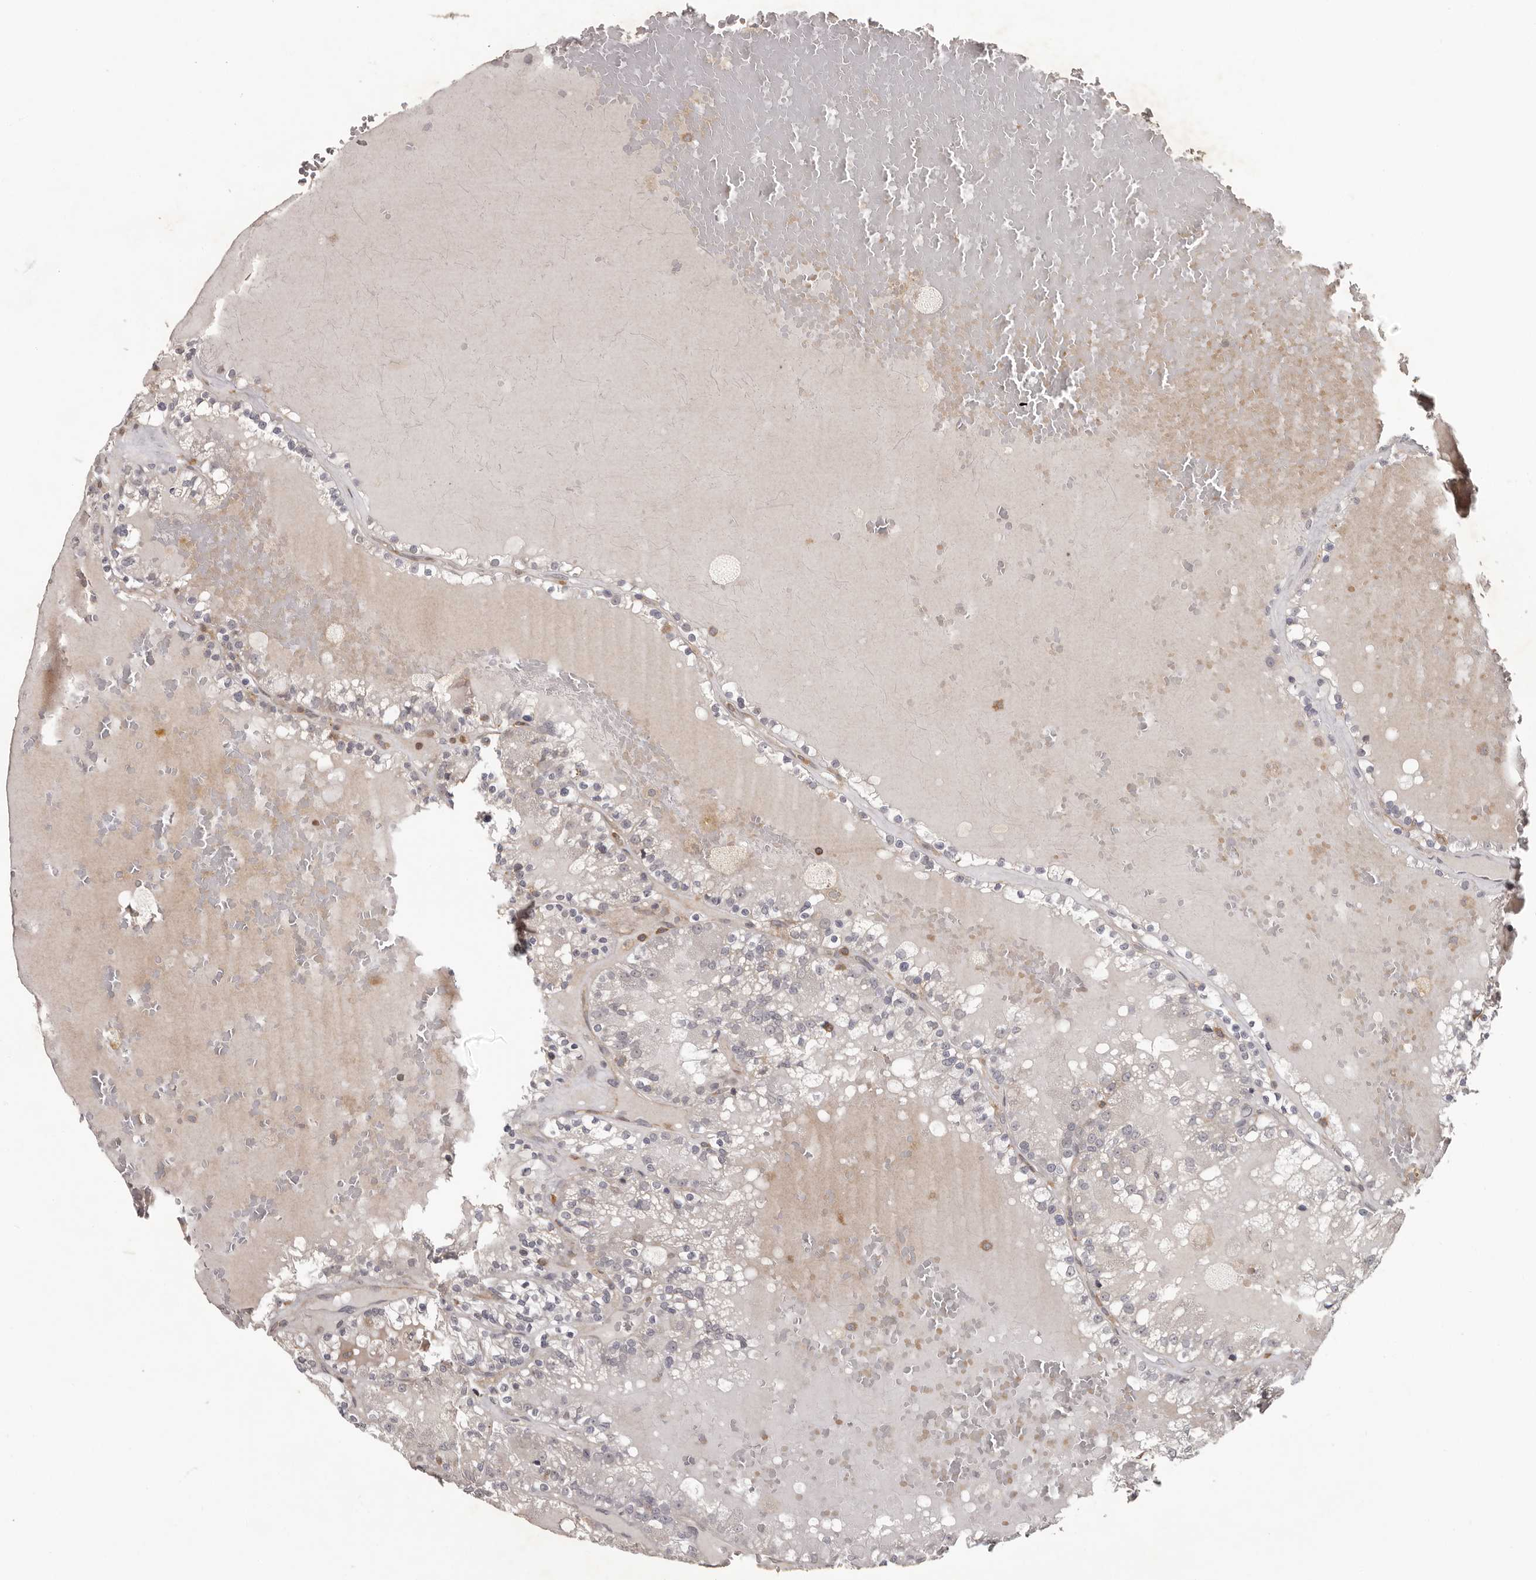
{"staining": {"intensity": "negative", "quantity": "none", "location": "none"}, "tissue": "renal cancer", "cell_type": "Tumor cells", "image_type": "cancer", "snomed": [{"axis": "morphology", "description": "Adenocarcinoma, NOS"}, {"axis": "topography", "description": "Kidney"}], "caption": "Protein analysis of renal adenocarcinoma displays no significant positivity in tumor cells.", "gene": "ANKRD44", "patient": {"sex": "female", "age": 56}}